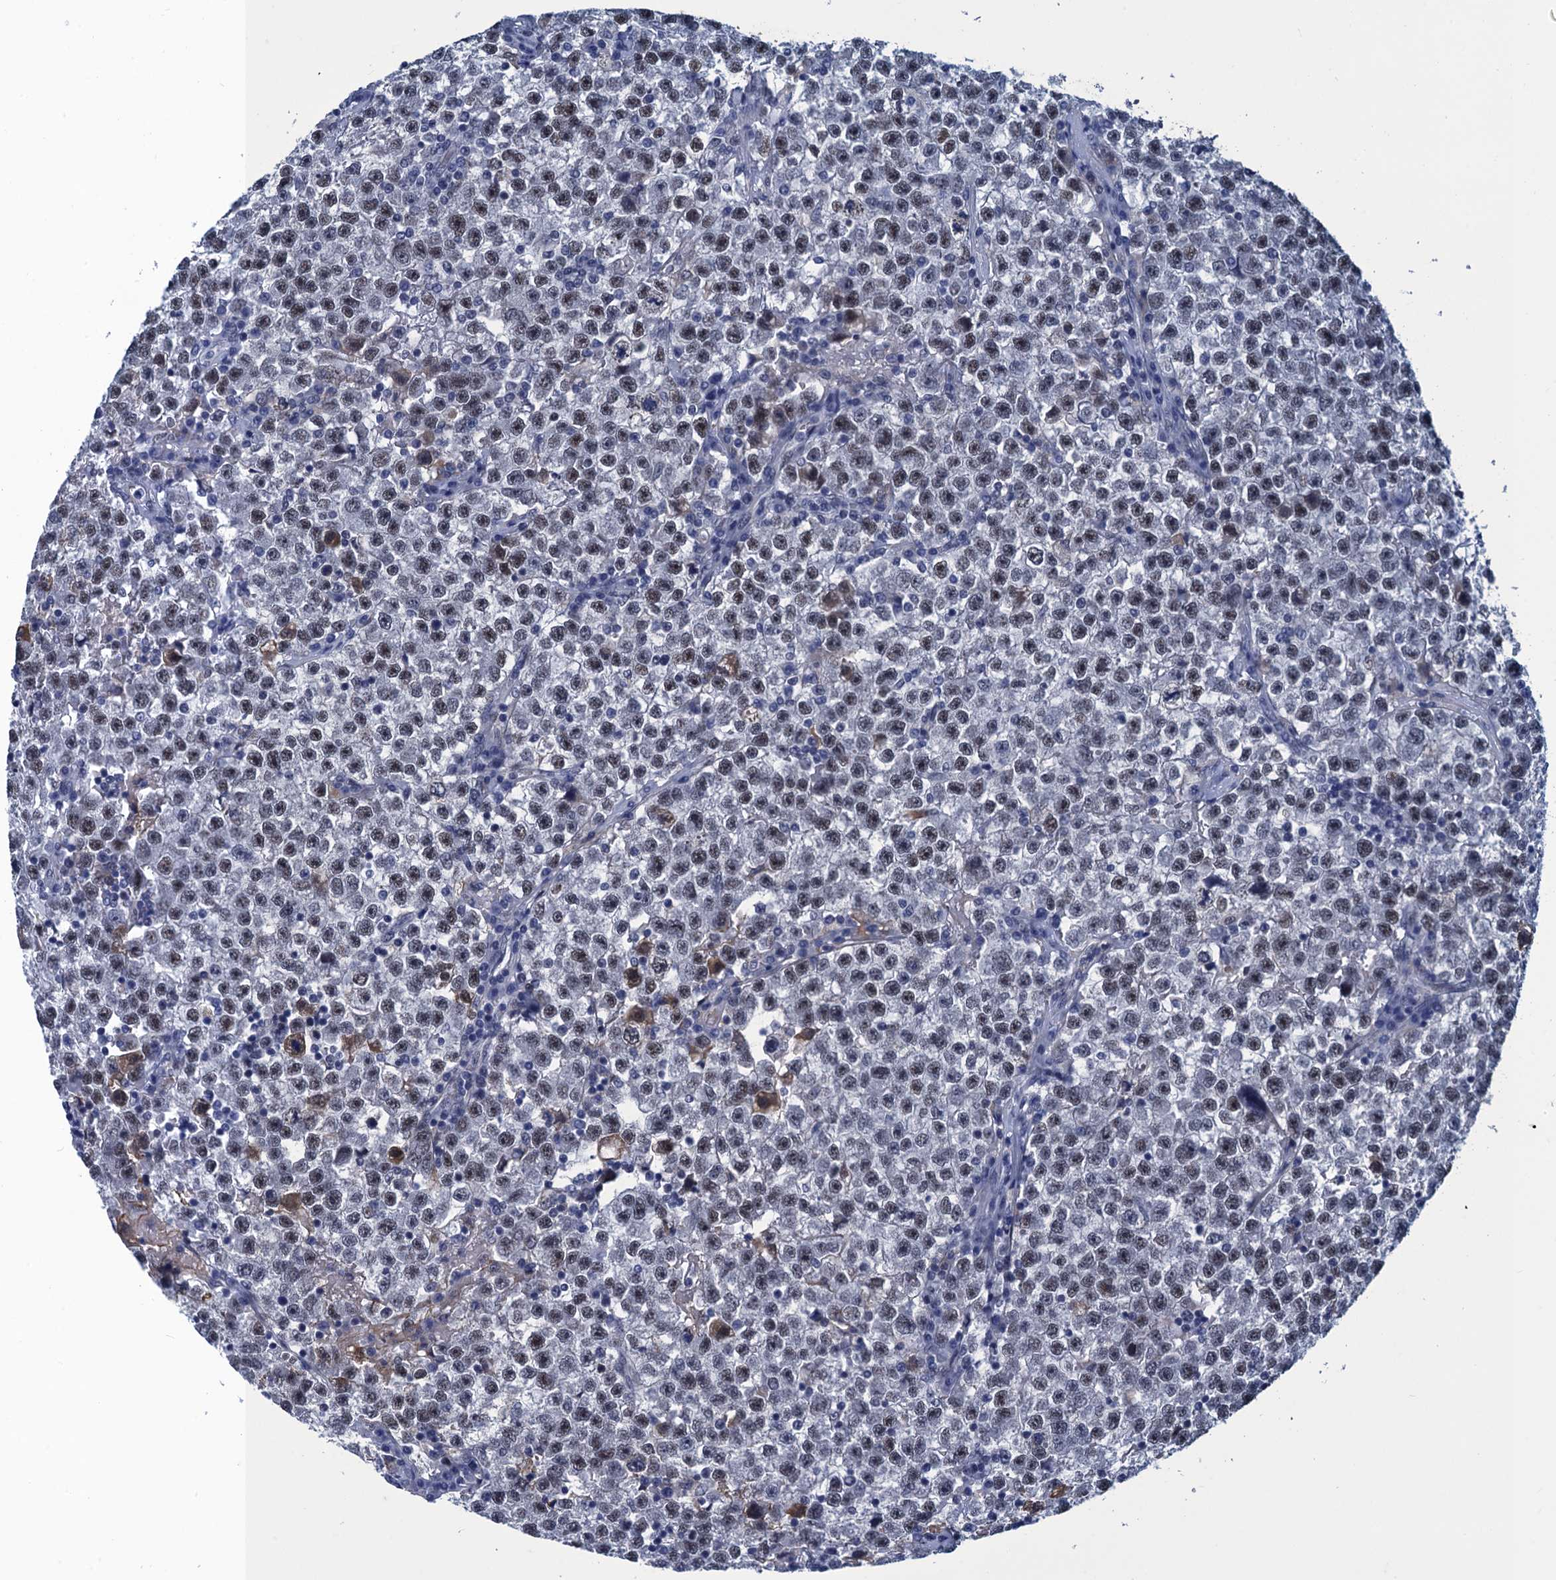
{"staining": {"intensity": "moderate", "quantity": "<25%", "location": "cytoplasmic/membranous,nuclear"}, "tissue": "testis cancer", "cell_type": "Tumor cells", "image_type": "cancer", "snomed": [{"axis": "morphology", "description": "Seminoma, NOS"}, {"axis": "topography", "description": "Testis"}], "caption": "Immunohistochemistry histopathology image of neoplastic tissue: testis cancer stained using immunohistochemistry (IHC) displays low levels of moderate protein expression localized specifically in the cytoplasmic/membranous and nuclear of tumor cells, appearing as a cytoplasmic/membranous and nuclear brown color.", "gene": "GINS3", "patient": {"sex": "male", "age": 22}}